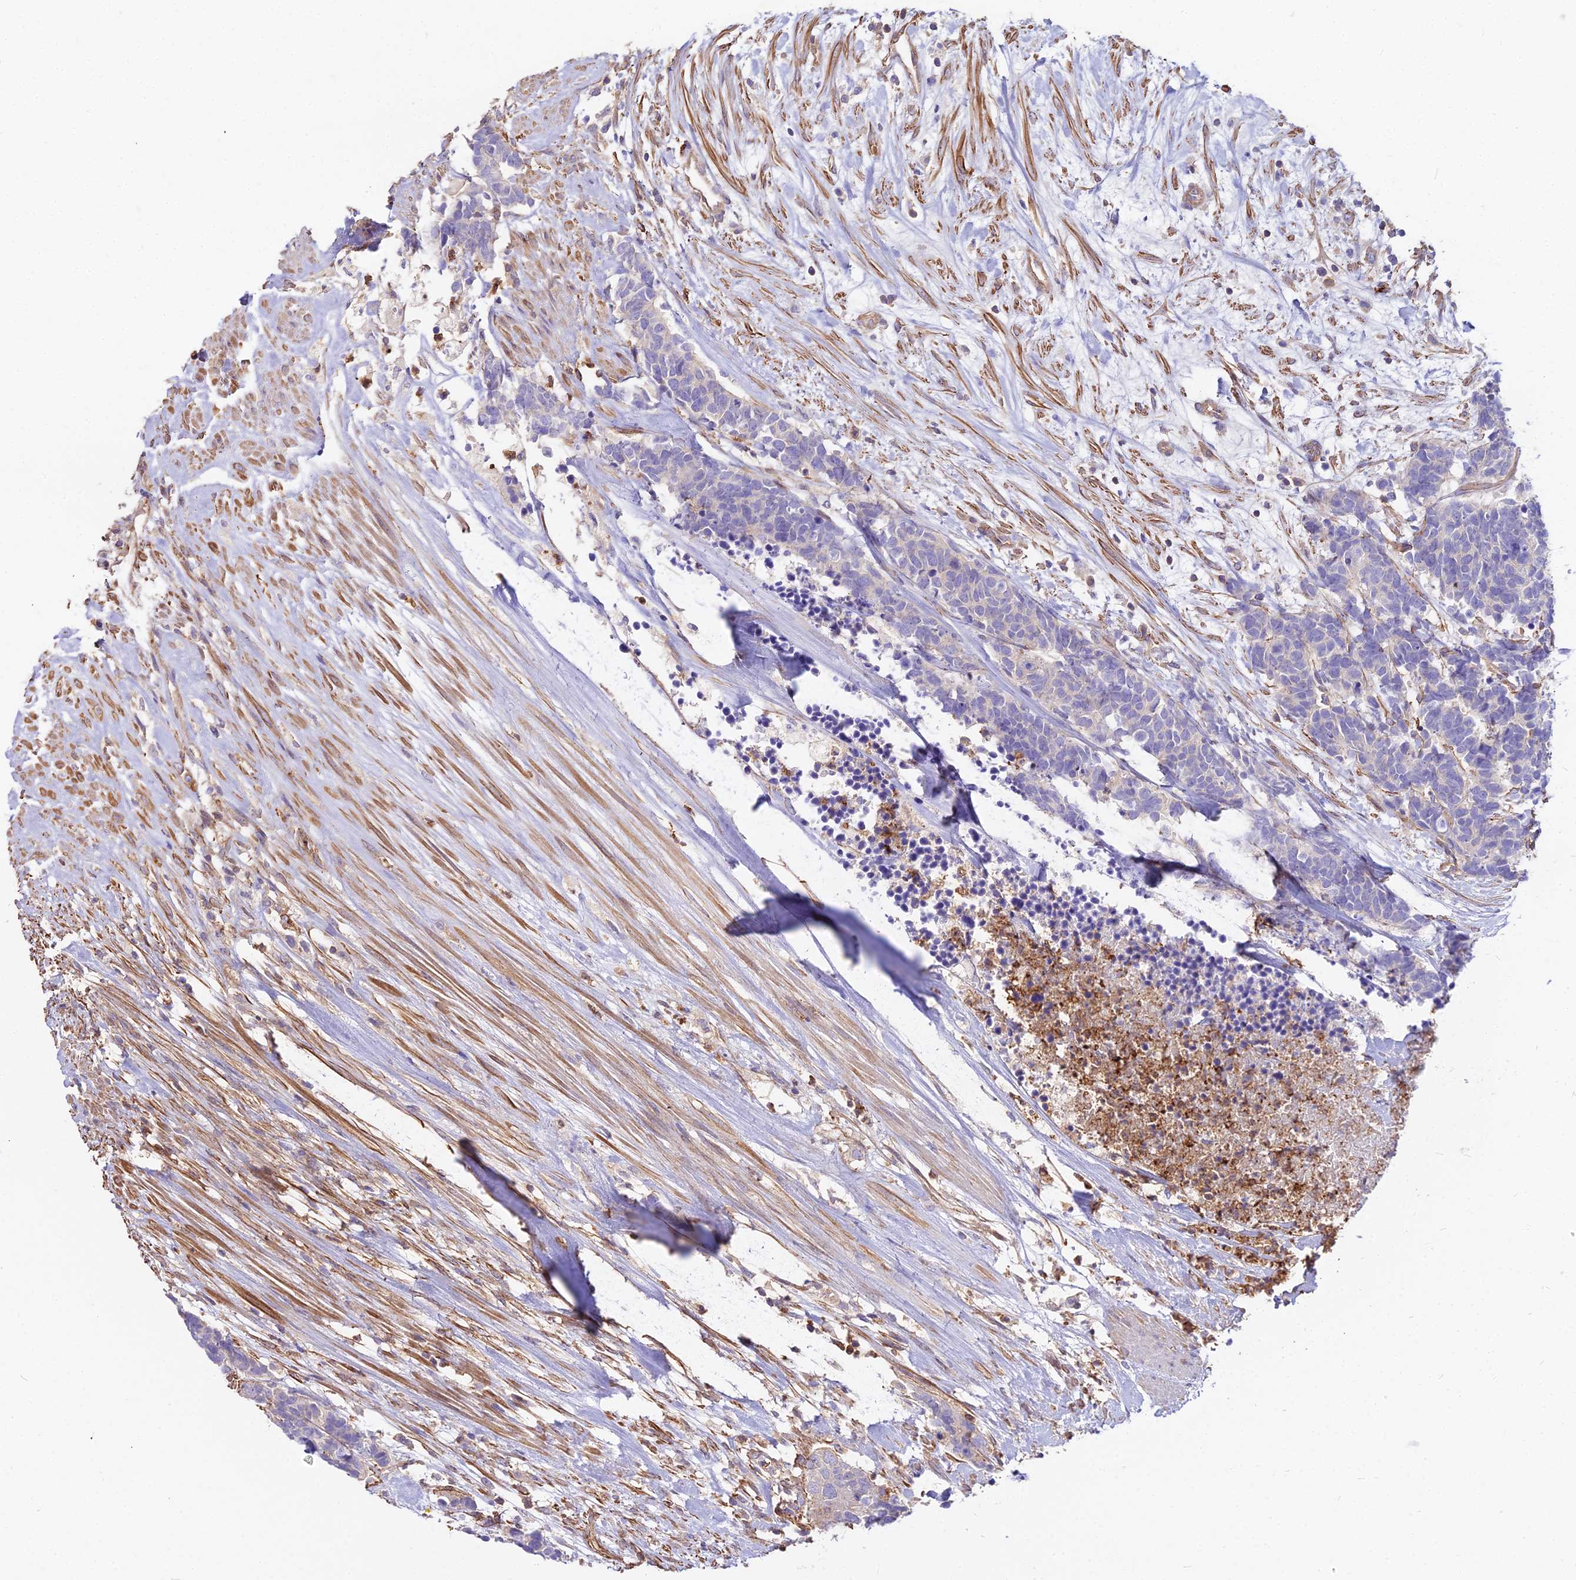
{"staining": {"intensity": "negative", "quantity": "none", "location": "none"}, "tissue": "carcinoid", "cell_type": "Tumor cells", "image_type": "cancer", "snomed": [{"axis": "morphology", "description": "Carcinoma, NOS"}, {"axis": "morphology", "description": "Carcinoid, malignant, NOS"}, {"axis": "topography", "description": "Prostate"}], "caption": "Carcinoid was stained to show a protein in brown. There is no significant expression in tumor cells.", "gene": "GLYAT", "patient": {"sex": "male", "age": 57}}